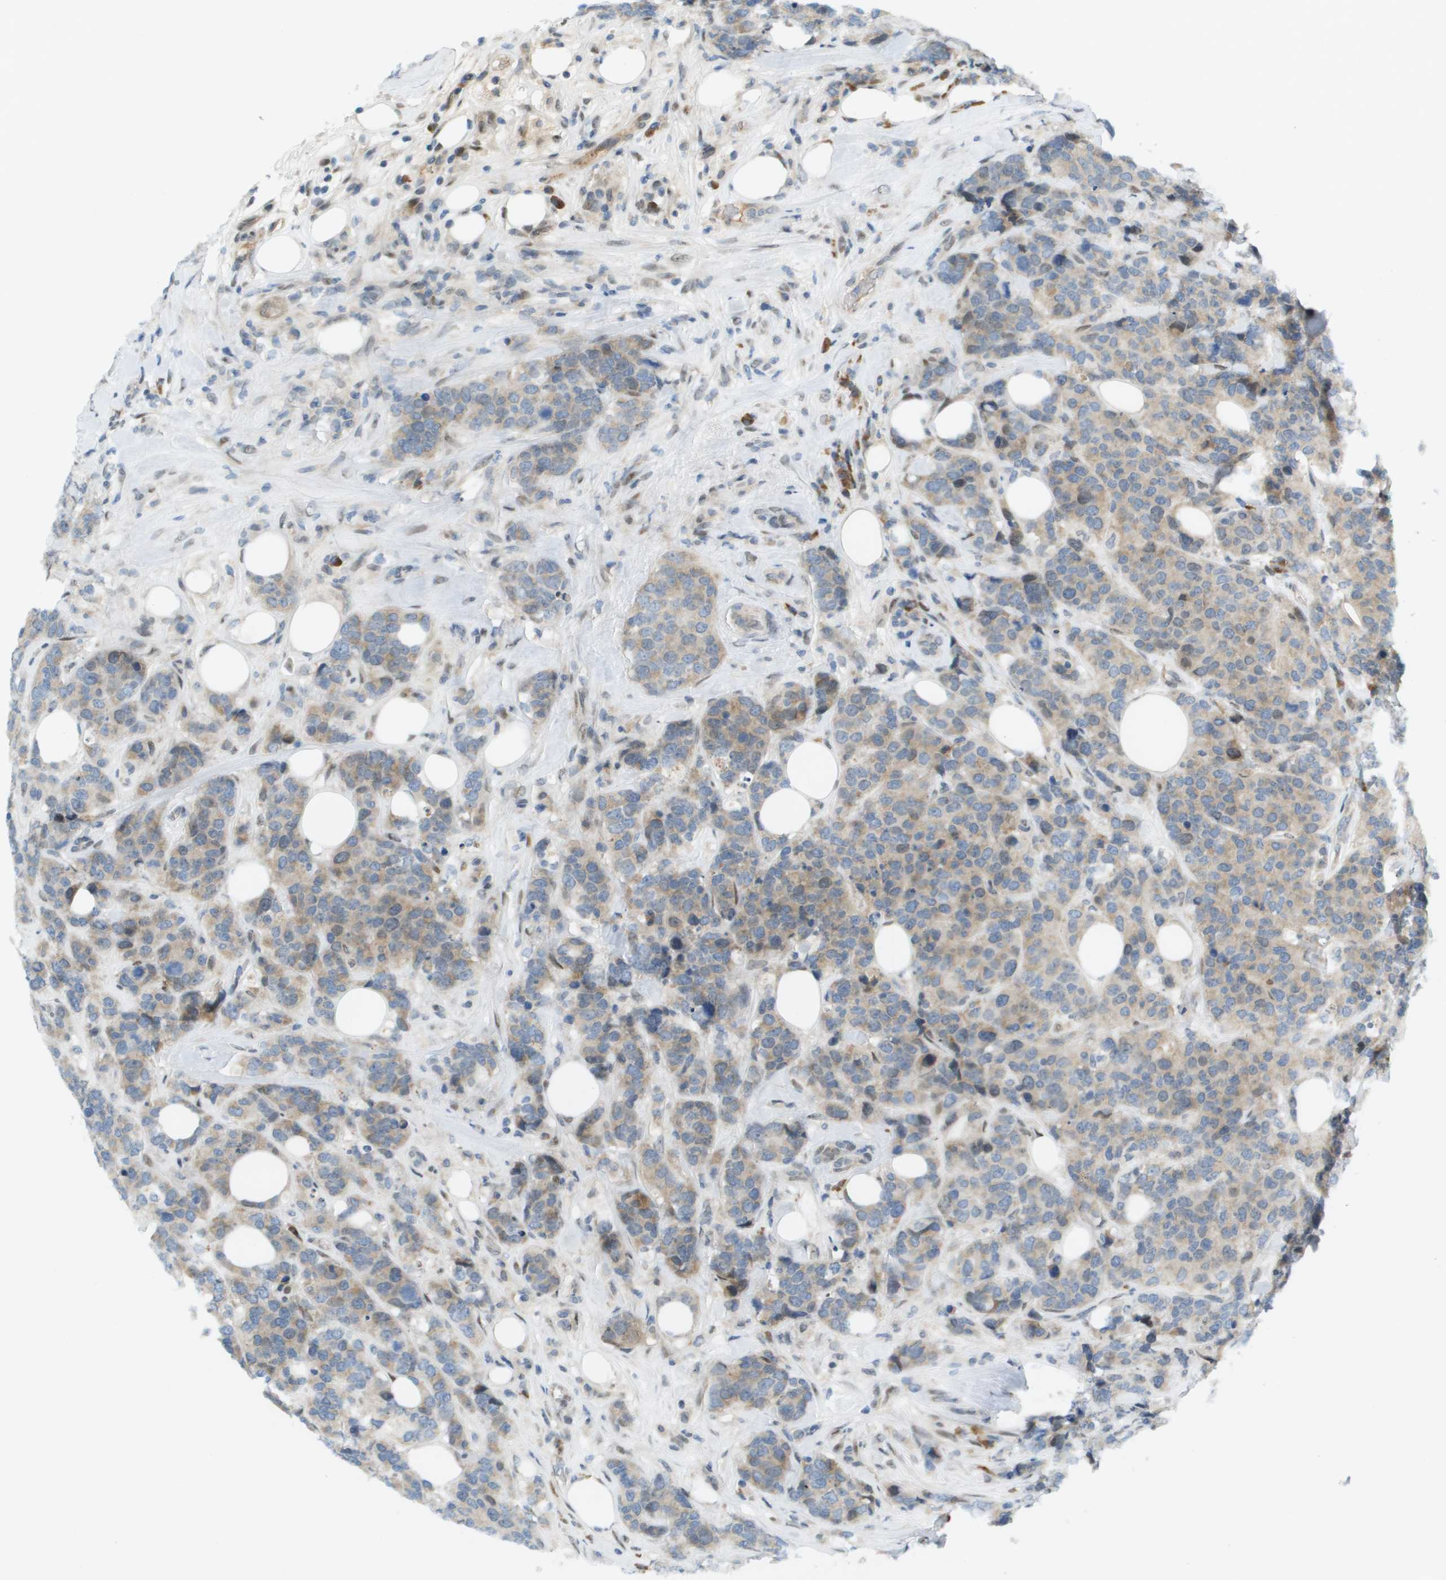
{"staining": {"intensity": "weak", "quantity": ">75%", "location": "cytoplasmic/membranous"}, "tissue": "breast cancer", "cell_type": "Tumor cells", "image_type": "cancer", "snomed": [{"axis": "morphology", "description": "Lobular carcinoma"}, {"axis": "topography", "description": "Breast"}], "caption": "Immunohistochemistry histopathology image of breast cancer stained for a protein (brown), which shows low levels of weak cytoplasmic/membranous positivity in approximately >75% of tumor cells.", "gene": "CACNB4", "patient": {"sex": "female", "age": 59}}